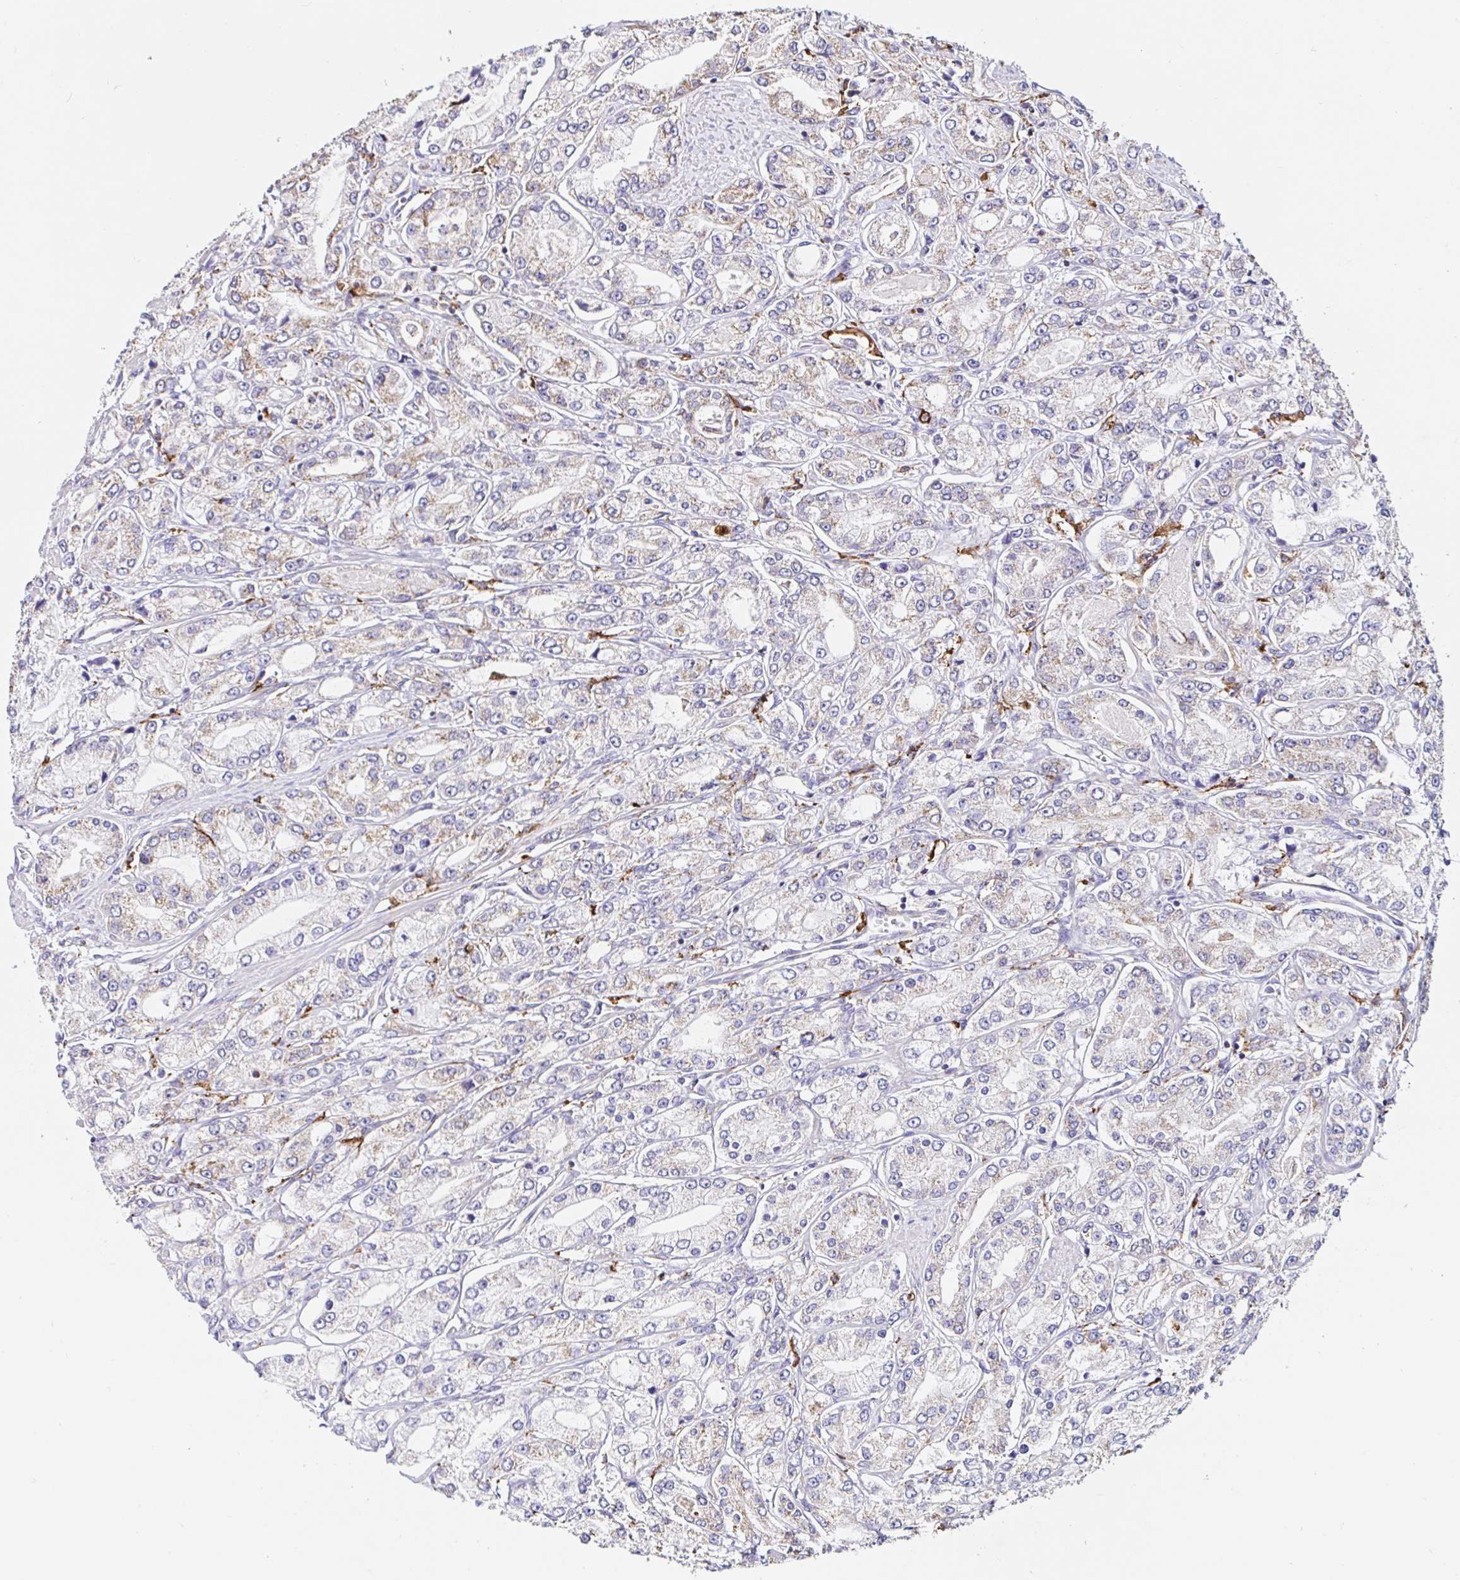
{"staining": {"intensity": "moderate", "quantity": "25%-75%", "location": "cytoplasmic/membranous"}, "tissue": "prostate cancer", "cell_type": "Tumor cells", "image_type": "cancer", "snomed": [{"axis": "morphology", "description": "Adenocarcinoma, High grade"}, {"axis": "topography", "description": "Prostate"}], "caption": "Immunohistochemistry (IHC) micrograph of neoplastic tissue: human prostate adenocarcinoma (high-grade) stained using immunohistochemistry exhibits medium levels of moderate protein expression localized specifically in the cytoplasmic/membranous of tumor cells, appearing as a cytoplasmic/membranous brown color.", "gene": "MSR1", "patient": {"sex": "male", "age": 66}}